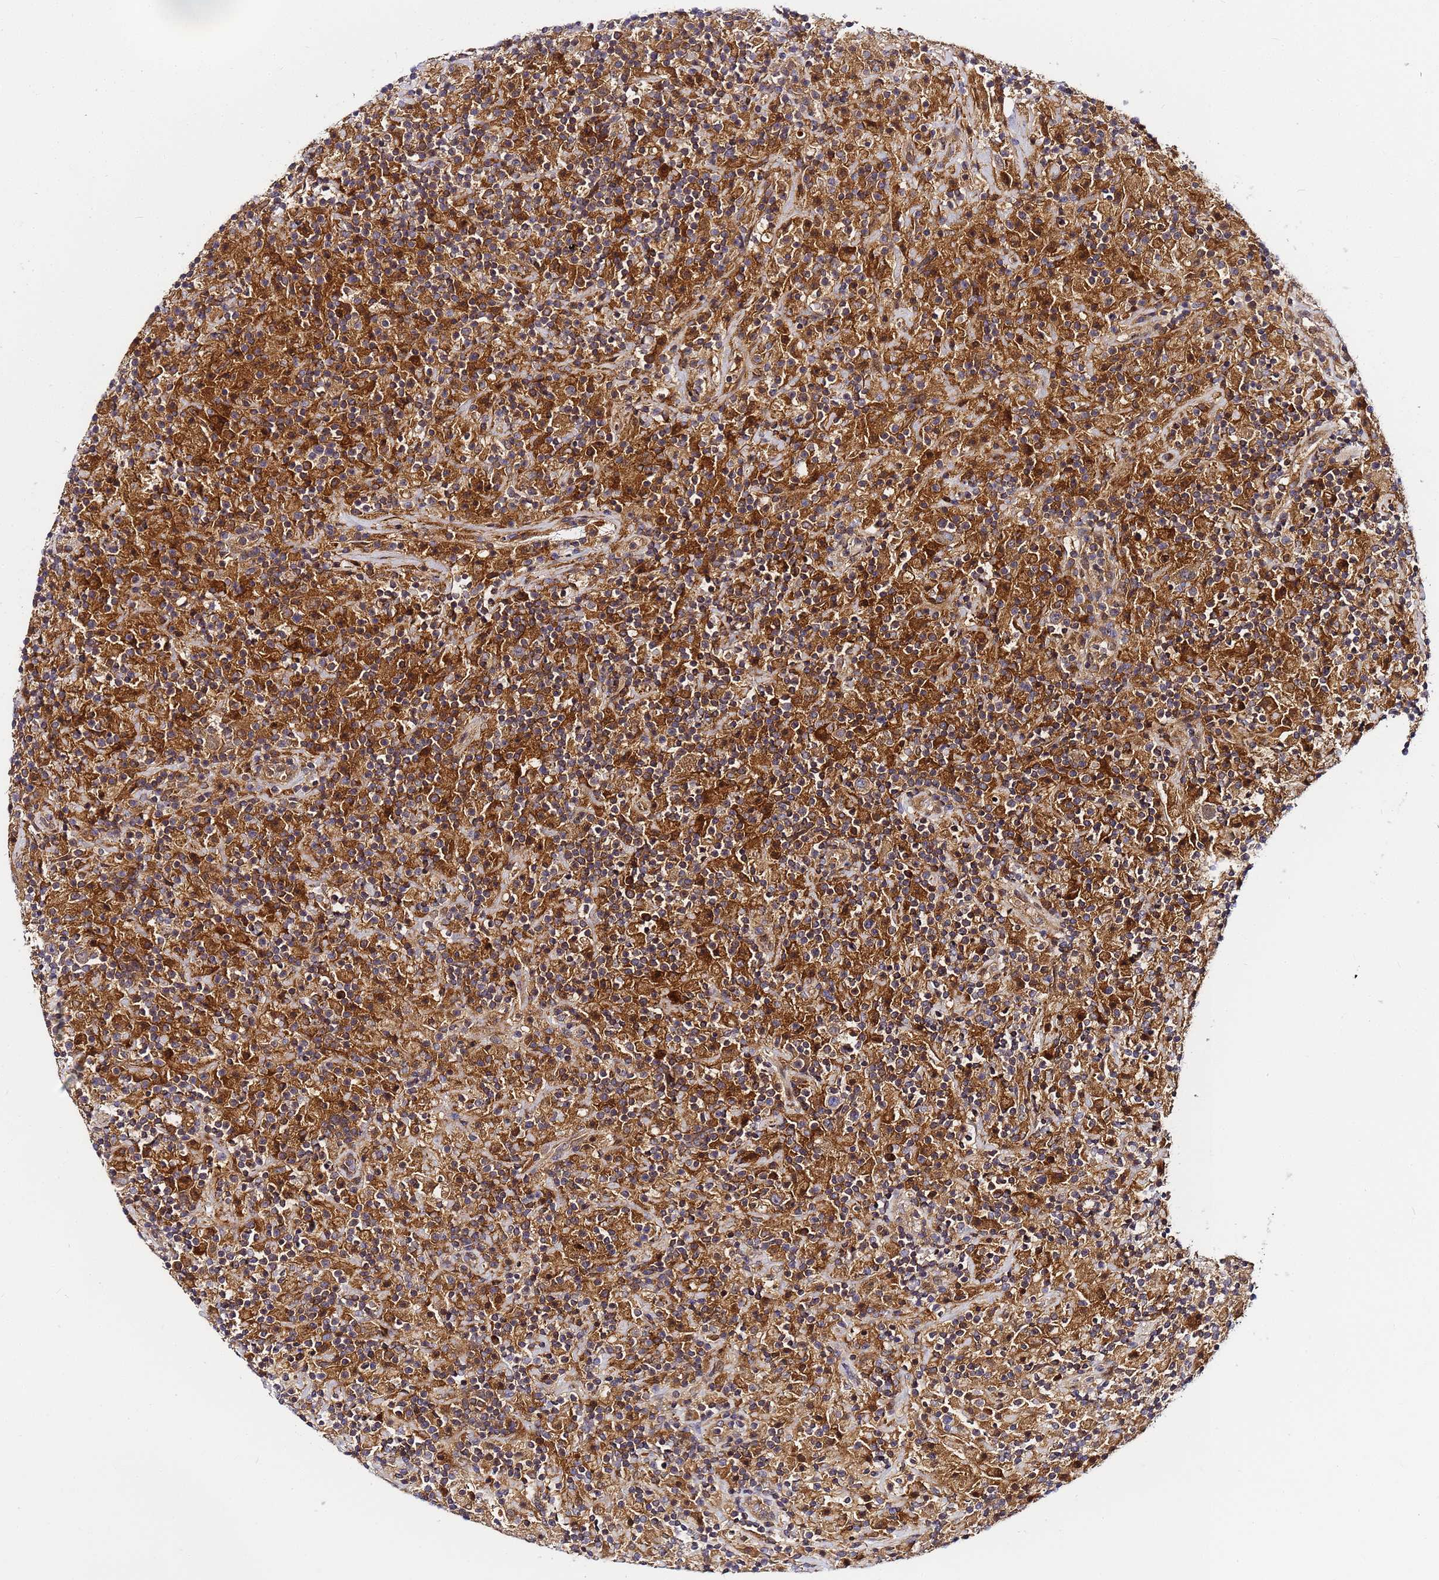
{"staining": {"intensity": "moderate", "quantity": ">75%", "location": "cytoplasmic/membranous"}, "tissue": "lymphoma", "cell_type": "Tumor cells", "image_type": "cancer", "snomed": [{"axis": "morphology", "description": "Hodgkin's disease, NOS"}, {"axis": "topography", "description": "Lymph node"}], "caption": "An image showing moderate cytoplasmic/membranous positivity in approximately >75% of tumor cells in Hodgkin's disease, as visualized by brown immunohistochemical staining.", "gene": "CHM", "patient": {"sex": "male", "age": 70}}